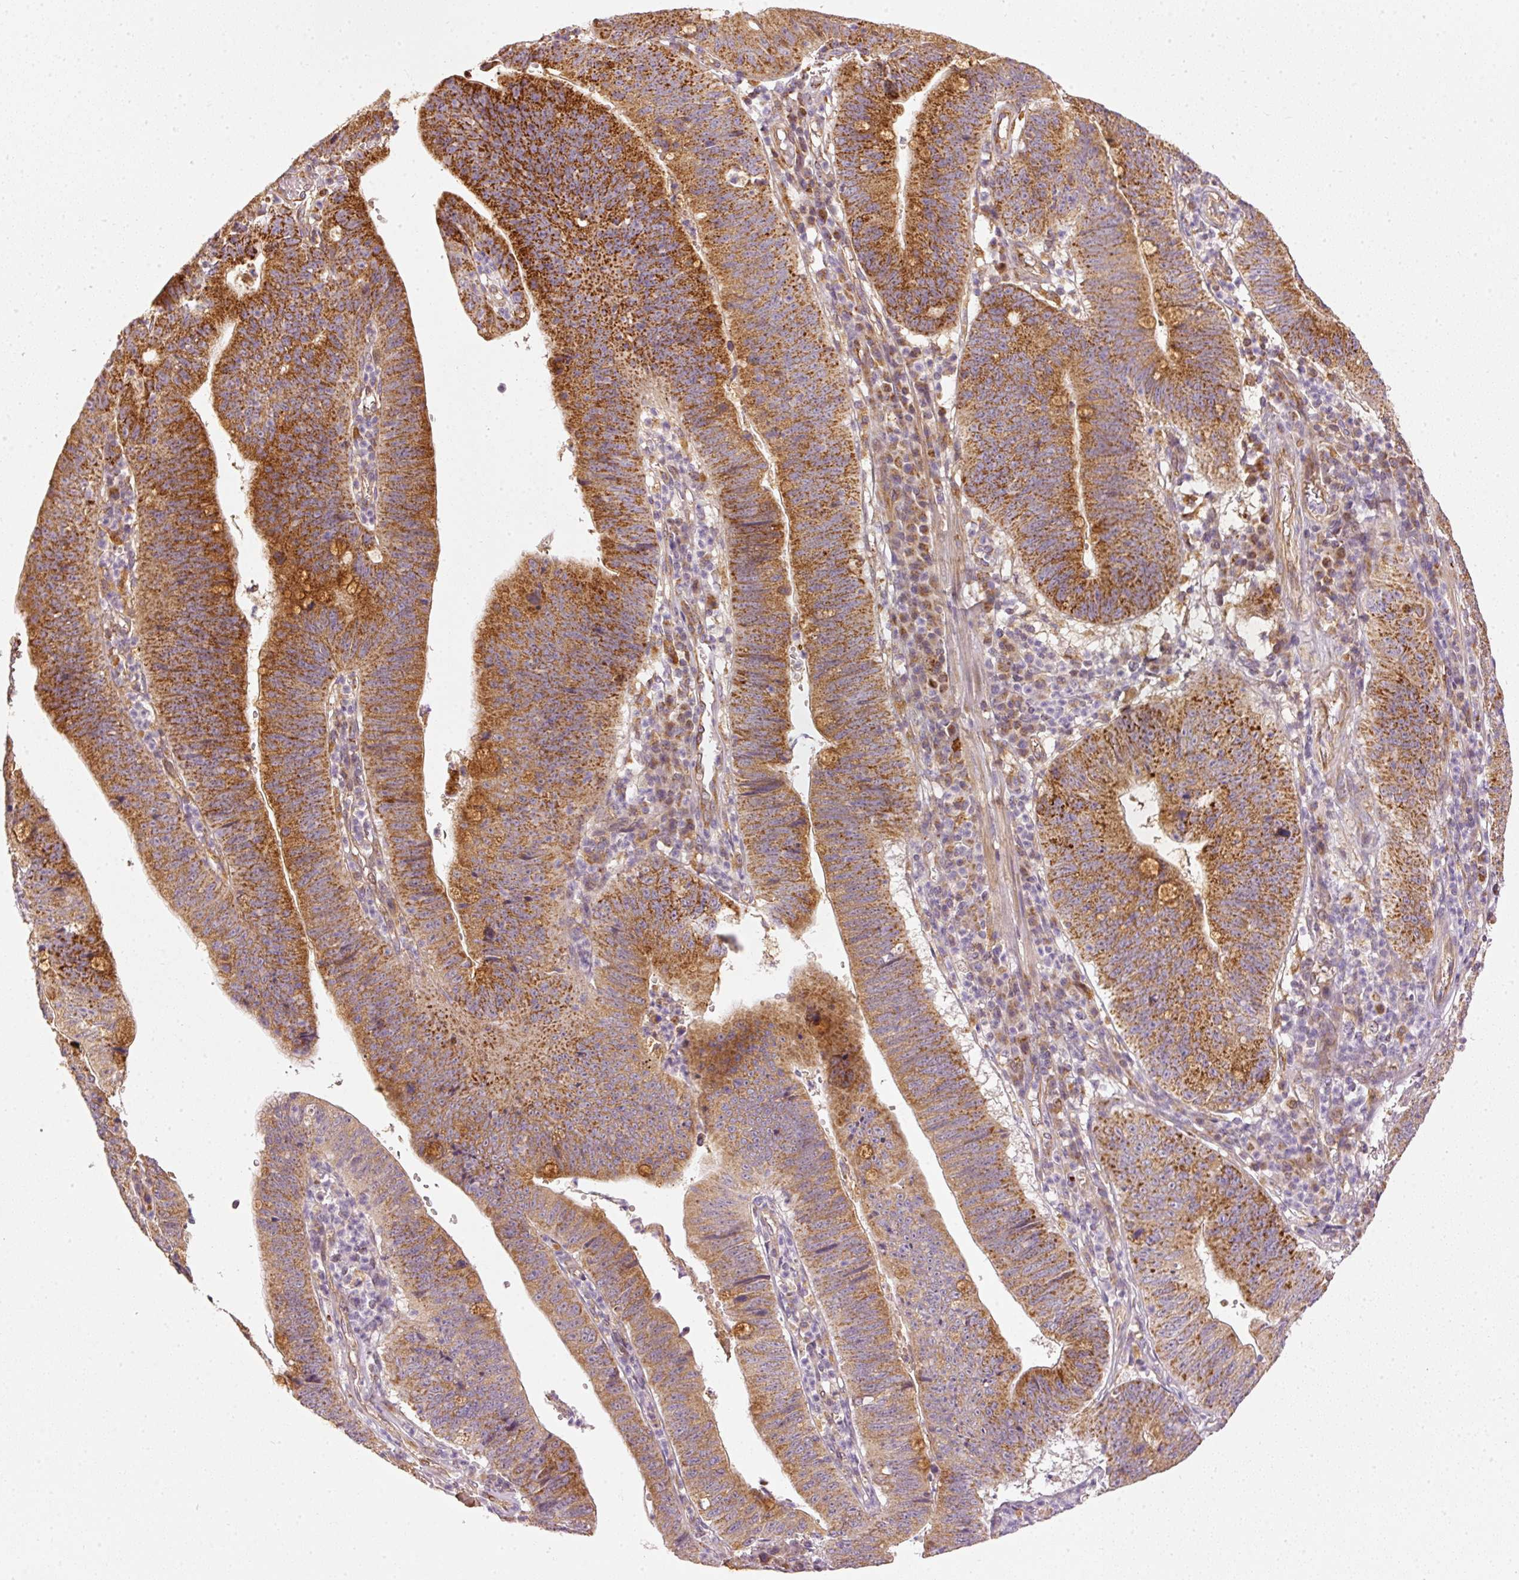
{"staining": {"intensity": "strong", "quantity": ">75%", "location": "cytoplasmic/membranous"}, "tissue": "stomach cancer", "cell_type": "Tumor cells", "image_type": "cancer", "snomed": [{"axis": "morphology", "description": "Adenocarcinoma, NOS"}, {"axis": "topography", "description": "Stomach"}], "caption": "Human stomach adenocarcinoma stained with a brown dye reveals strong cytoplasmic/membranous positive positivity in approximately >75% of tumor cells.", "gene": "MTHFD1L", "patient": {"sex": "male", "age": 59}}